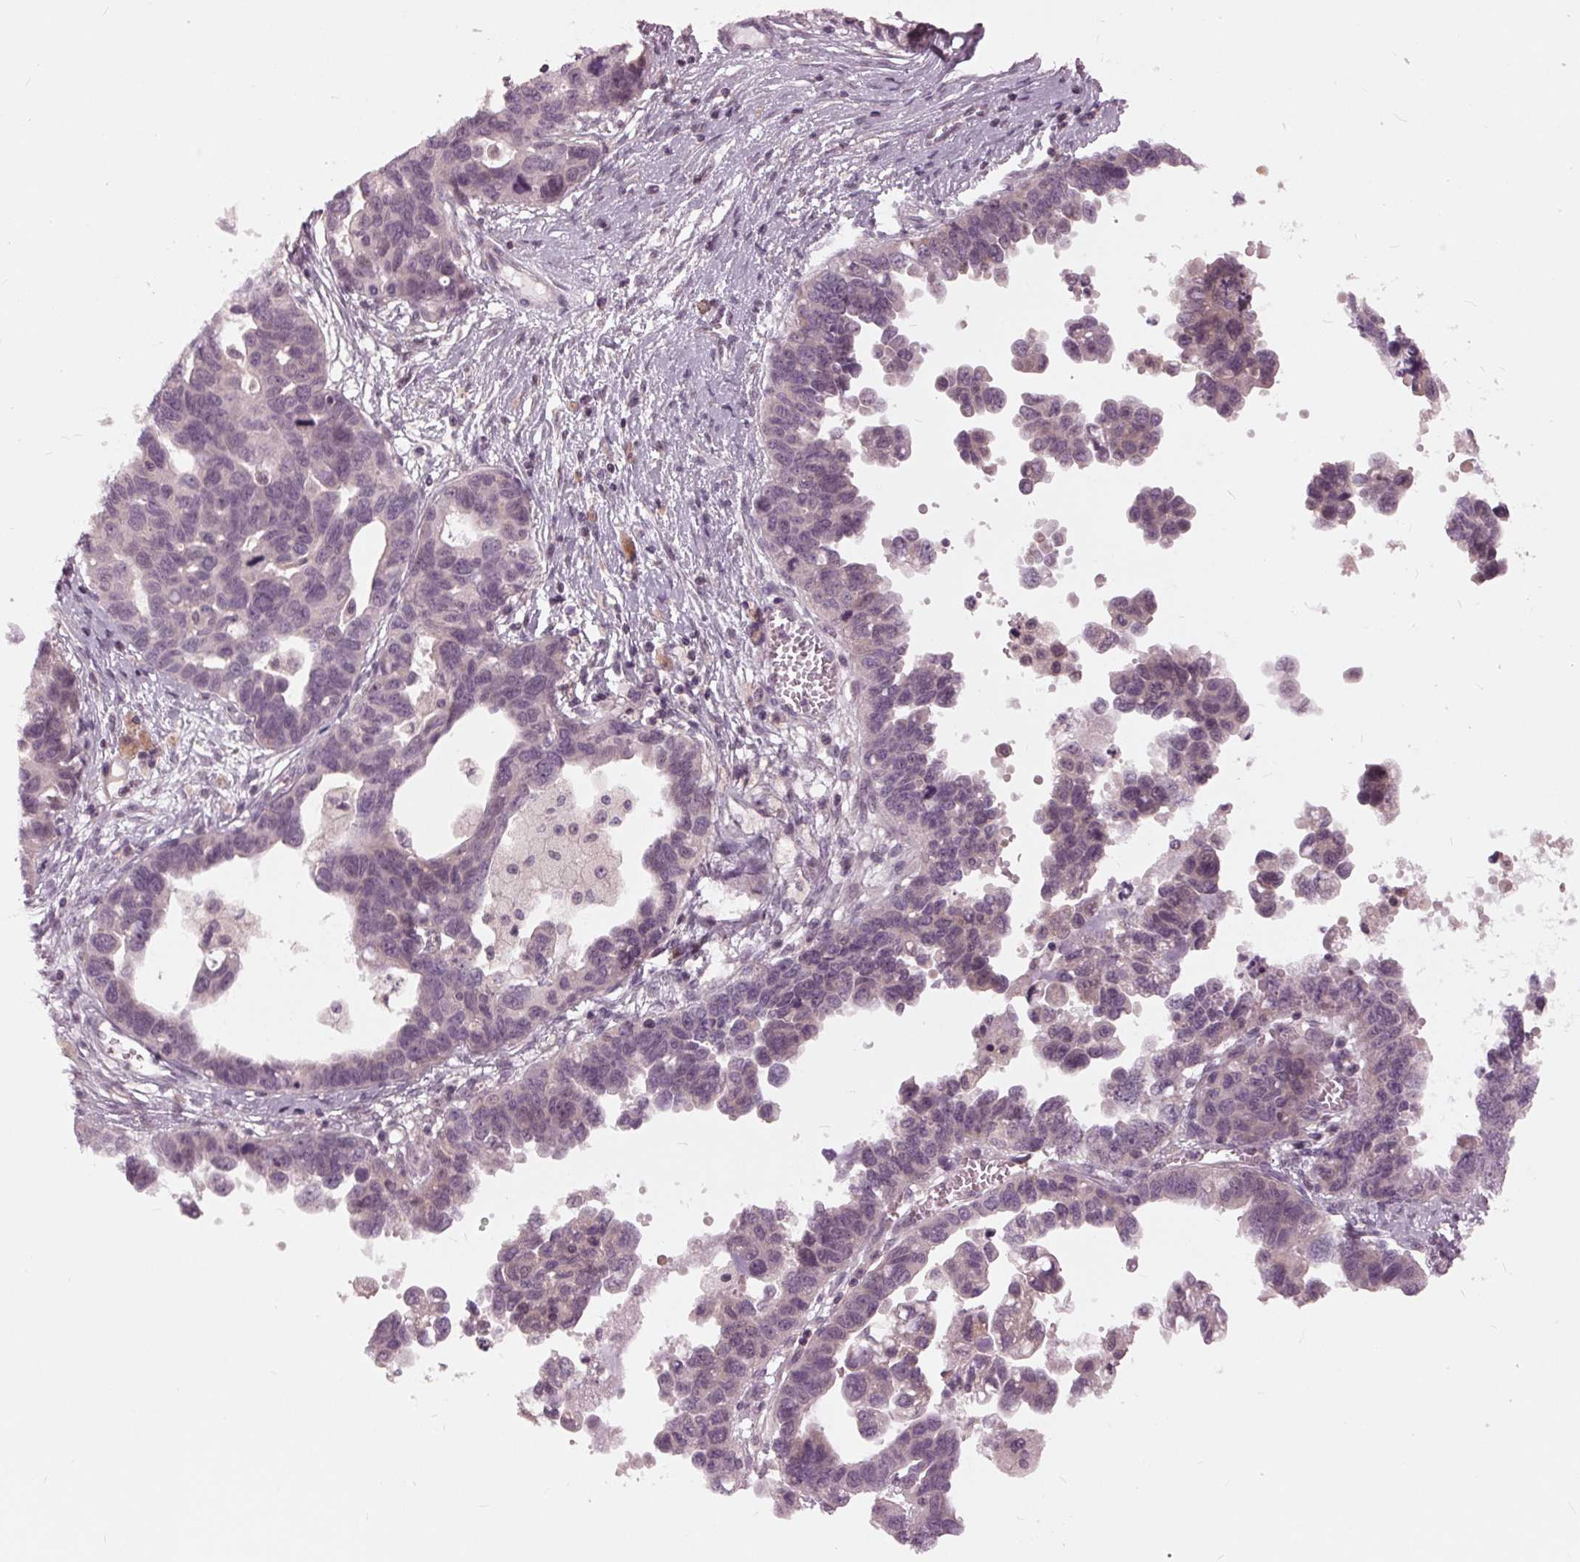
{"staining": {"intensity": "negative", "quantity": "none", "location": "none"}, "tissue": "ovarian cancer", "cell_type": "Tumor cells", "image_type": "cancer", "snomed": [{"axis": "morphology", "description": "Cystadenocarcinoma, serous, NOS"}, {"axis": "topography", "description": "Ovary"}], "caption": "Histopathology image shows no protein expression in tumor cells of ovarian cancer (serous cystadenocarcinoma) tissue.", "gene": "SIGLEC6", "patient": {"sex": "female", "age": 69}}